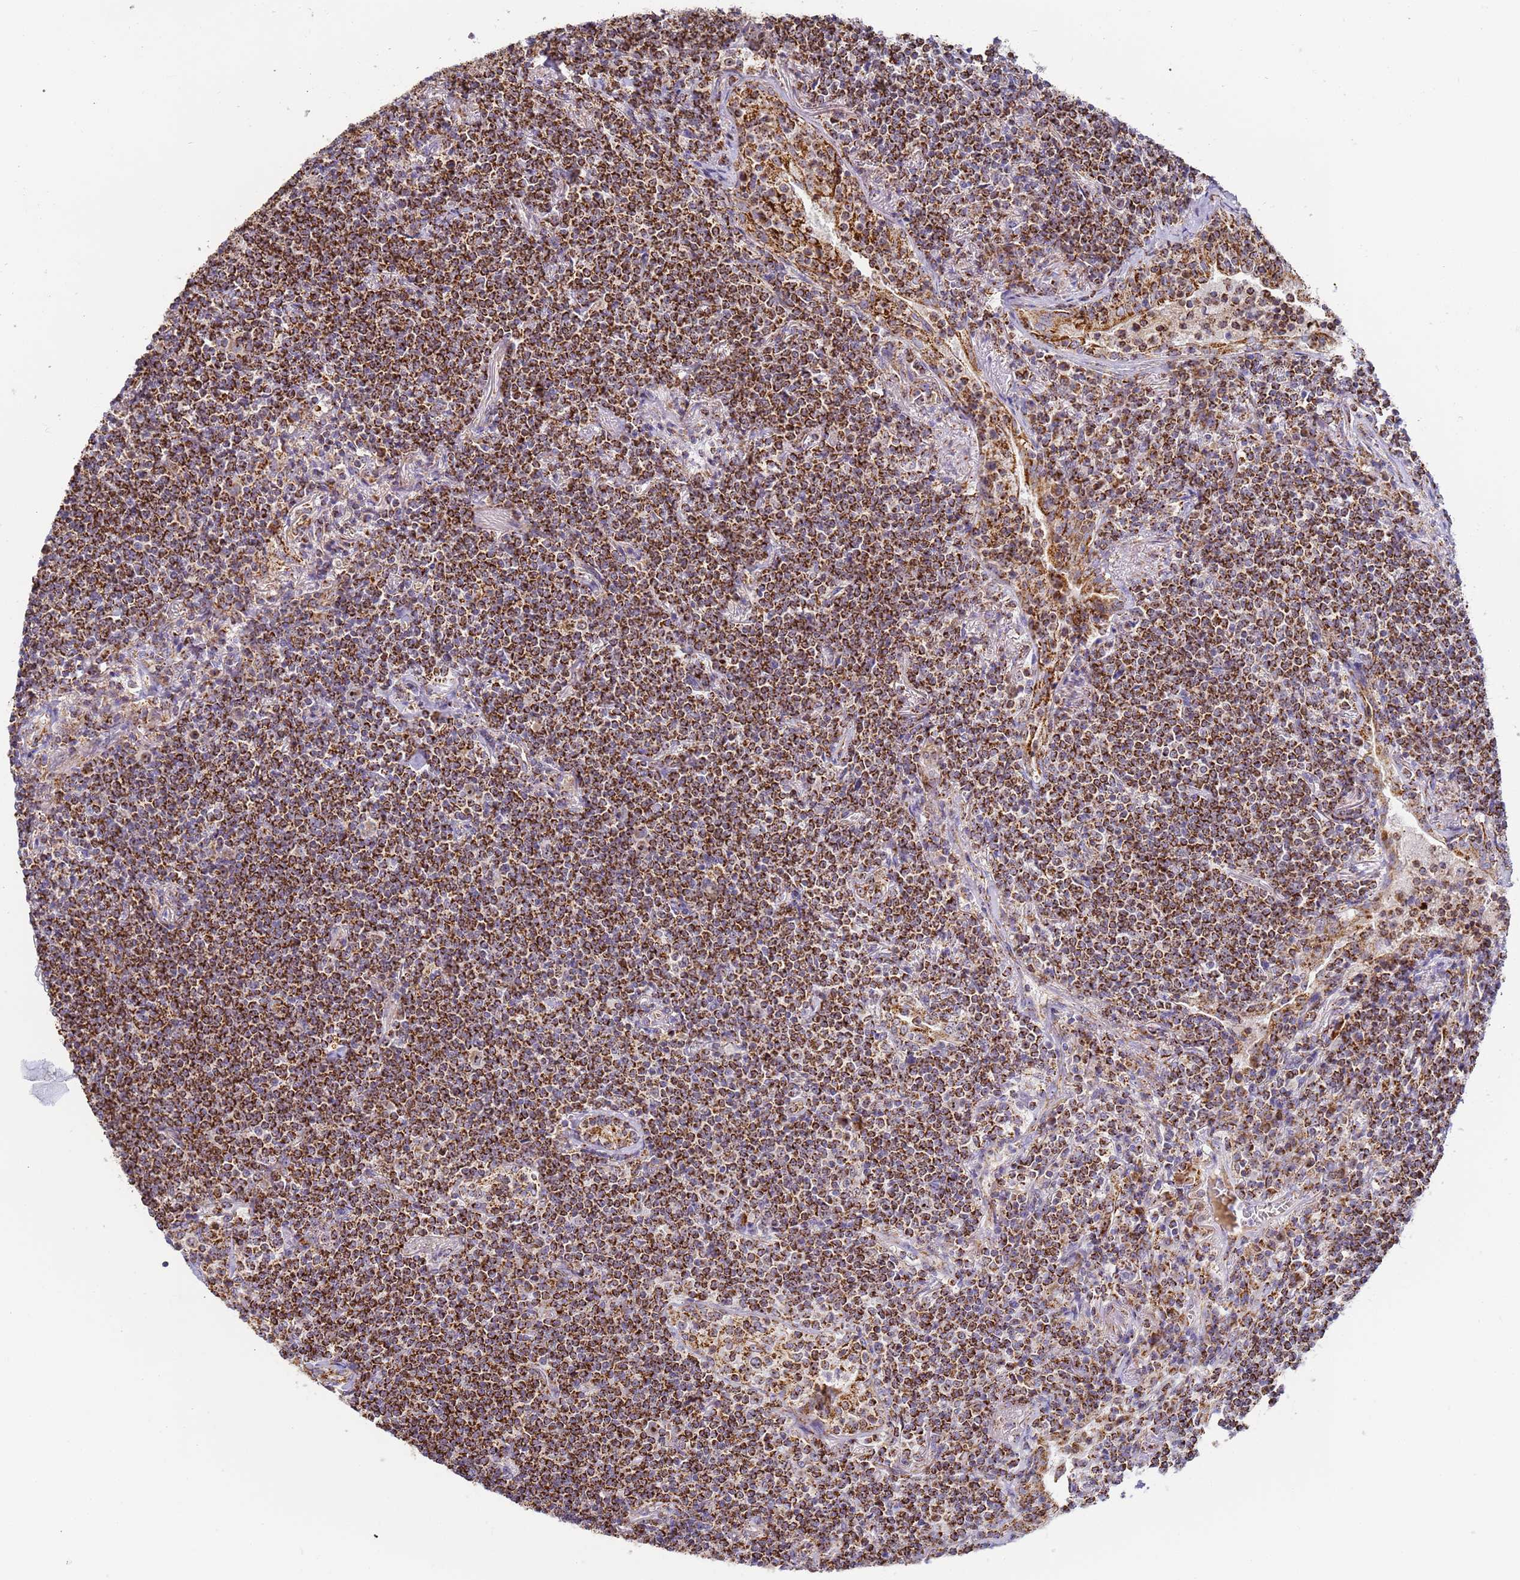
{"staining": {"intensity": "strong", "quantity": ">75%", "location": "cytoplasmic/membranous"}, "tissue": "lymphoma", "cell_type": "Tumor cells", "image_type": "cancer", "snomed": [{"axis": "morphology", "description": "Malignant lymphoma, non-Hodgkin's type, Low grade"}, {"axis": "topography", "description": "Lung"}], "caption": "A brown stain shows strong cytoplasmic/membranous expression of a protein in lymphoma tumor cells.", "gene": "FRG2C", "patient": {"sex": "female", "age": 71}}